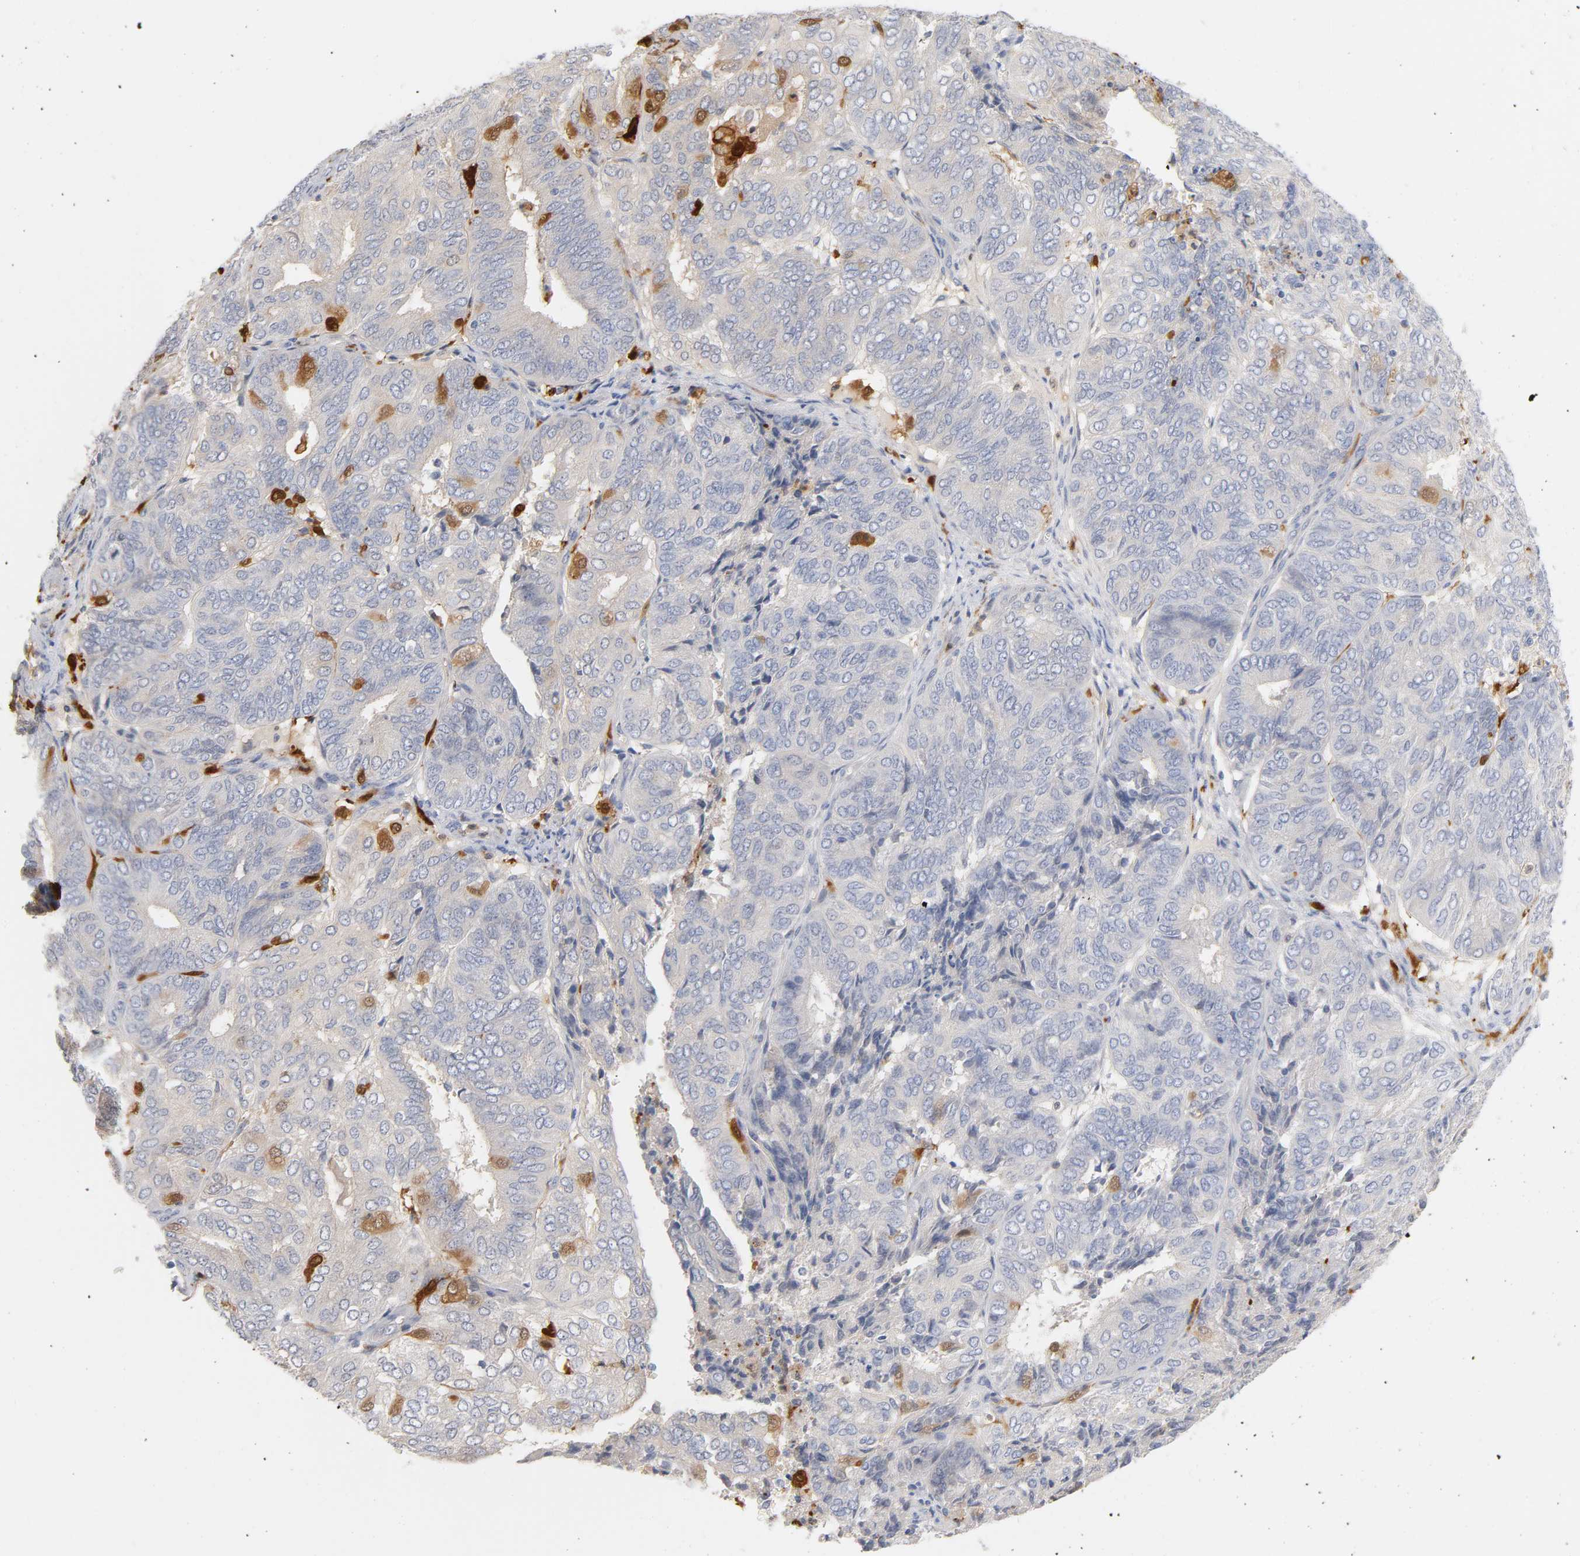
{"staining": {"intensity": "negative", "quantity": "none", "location": "none"}, "tissue": "endometrial cancer", "cell_type": "Tumor cells", "image_type": "cancer", "snomed": [{"axis": "morphology", "description": "Adenocarcinoma, NOS"}, {"axis": "topography", "description": "Uterus"}], "caption": "The histopathology image shows no significant positivity in tumor cells of adenocarcinoma (endometrial).", "gene": "IL18", "patient": {"sex": "female", "age": 60}}